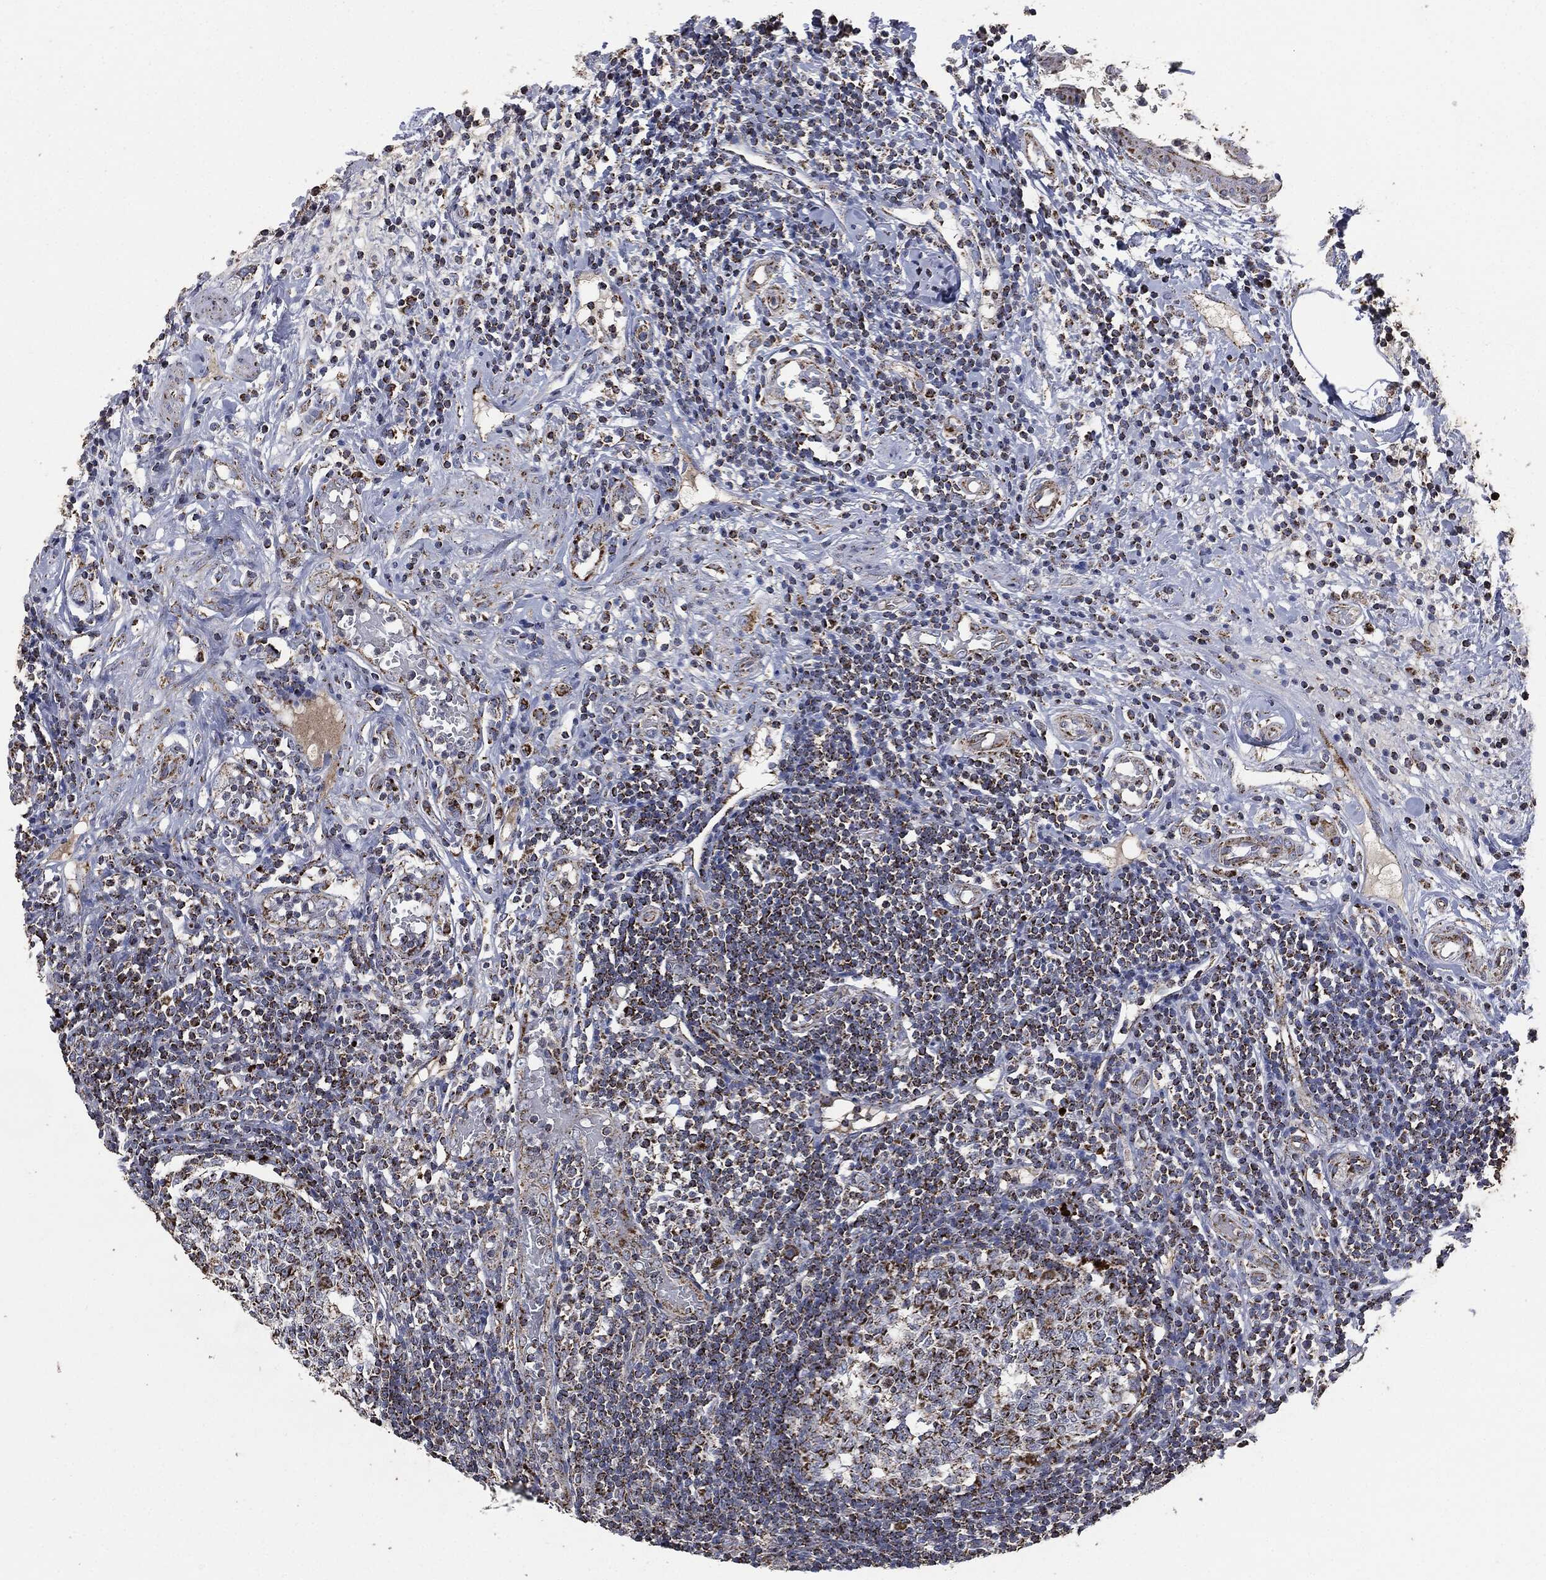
{"staining": {"intensity": "strong", "quantity": "25%-75%", "location": "cytoplasmic/membranous"}, "tissue": "appendix", "cell_type": "Glandular cells", "image_type": "normal", "snomed": [{"axis": "morphology", "description": "Normal tissue, NOS"}, {"axis": "morphology", "description": "Inflammation, NOS"}, {"axis": "topography", "description": "Appendix"}], "caption": "IHC of normal human appendix demonstrates high levels of strong cytoplasmic/membranous staining in approximately 25%-75% of glandular cells.", "gene": "RYK", "patient": {"sex": "male", "age": 16}}